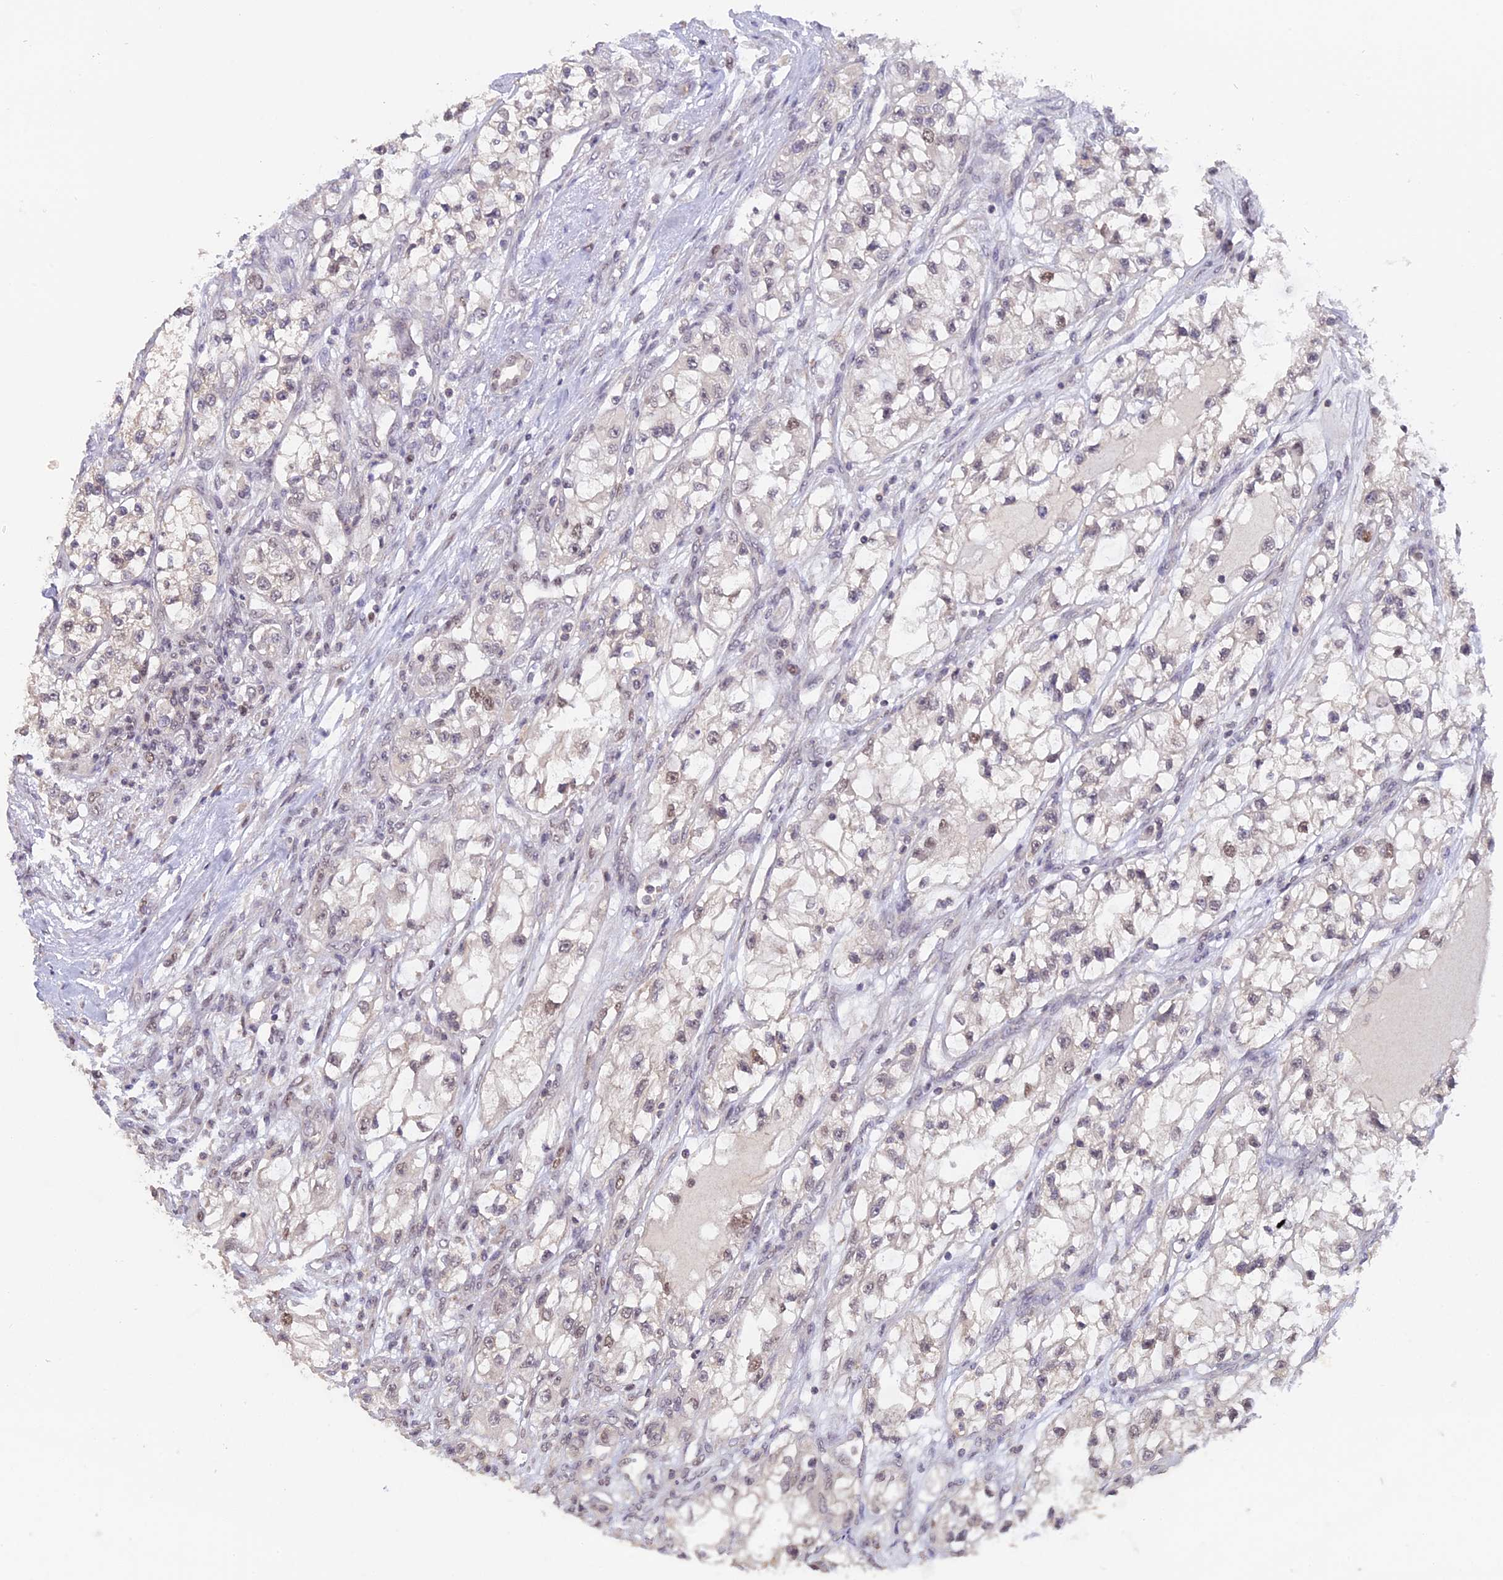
{"staining": {"intensity": "weak", "quantity": "<25%", "location": "nuclear"}, "tissue": "renal cancer", "cell_type": "Tumor cells", "image_type": "cancer", "snomed": [{"axis": "morphology", "description": "Adenocarcinoma, NOS"}, {"axis": "topography", "description": "Kidney"}], "caption": "Immunohistochemistry (IHC) image of human adenocarcinoma (renal) stained for a protein (brown), which reveals no staining in tumor cells.", "gene": "RFC5", "patient": {"sex": "female", "age": 57}}